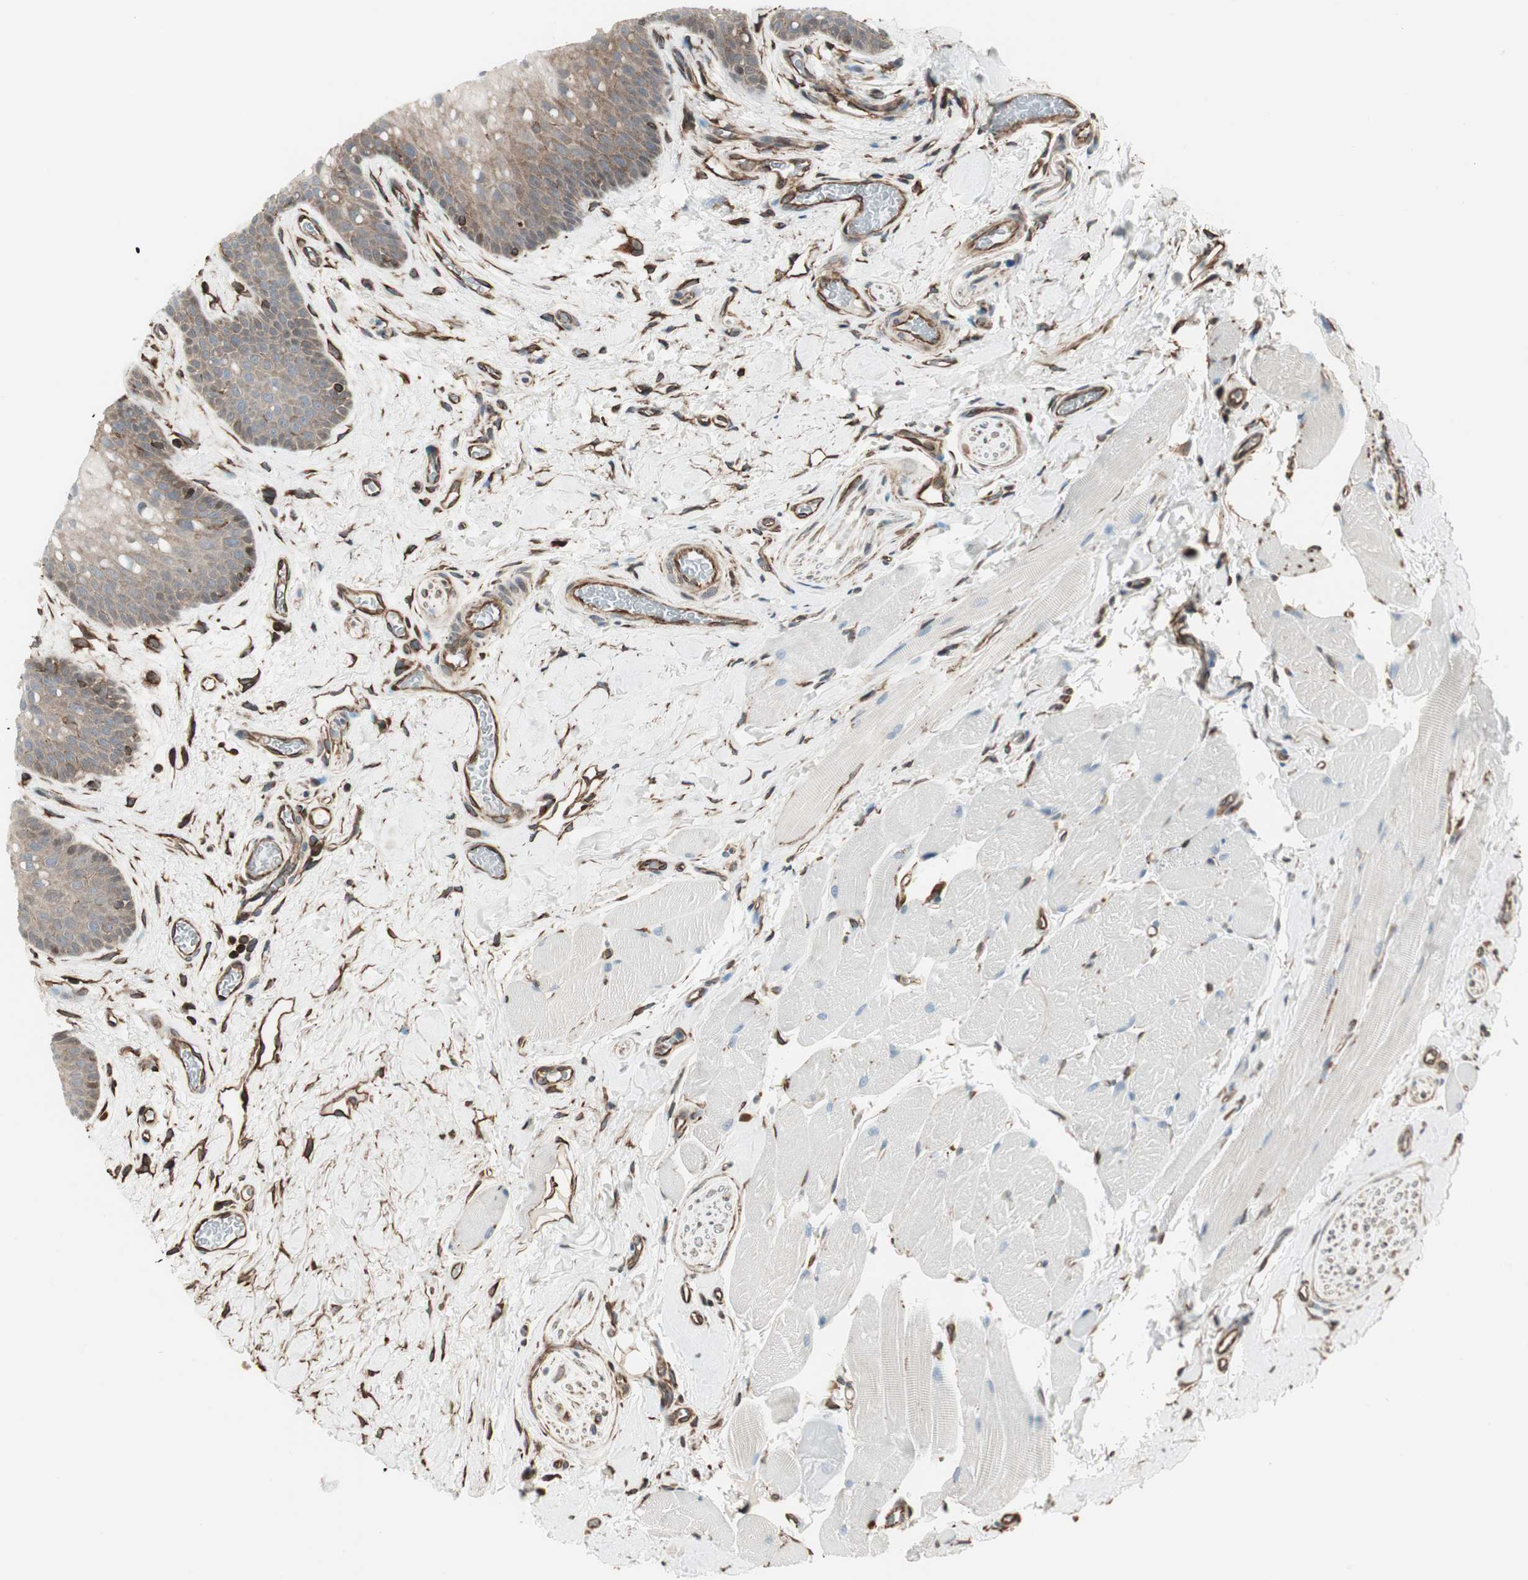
{"staining": {"intensity": "moderate", "quantity": "25%-75%", "location": "cytoplasmic/membranous"}, "tissue": "oral mucosa", "cell_type": "Squamous epithelial cells", "image_type": "normal", "snomed": [{"axis": "morphology", "description": "Normal tissue, NOS"}, {"axis": "topography", "description": "Oral tissue"}], "caption": "A medium amount of moderate cytoplasmic/membranous staining is present in about 25%-75% of squamous epithelial cells in benign oral mucosa.", "gene": "MAD2L2", "patient": {"sex": "male", "age": 54}}